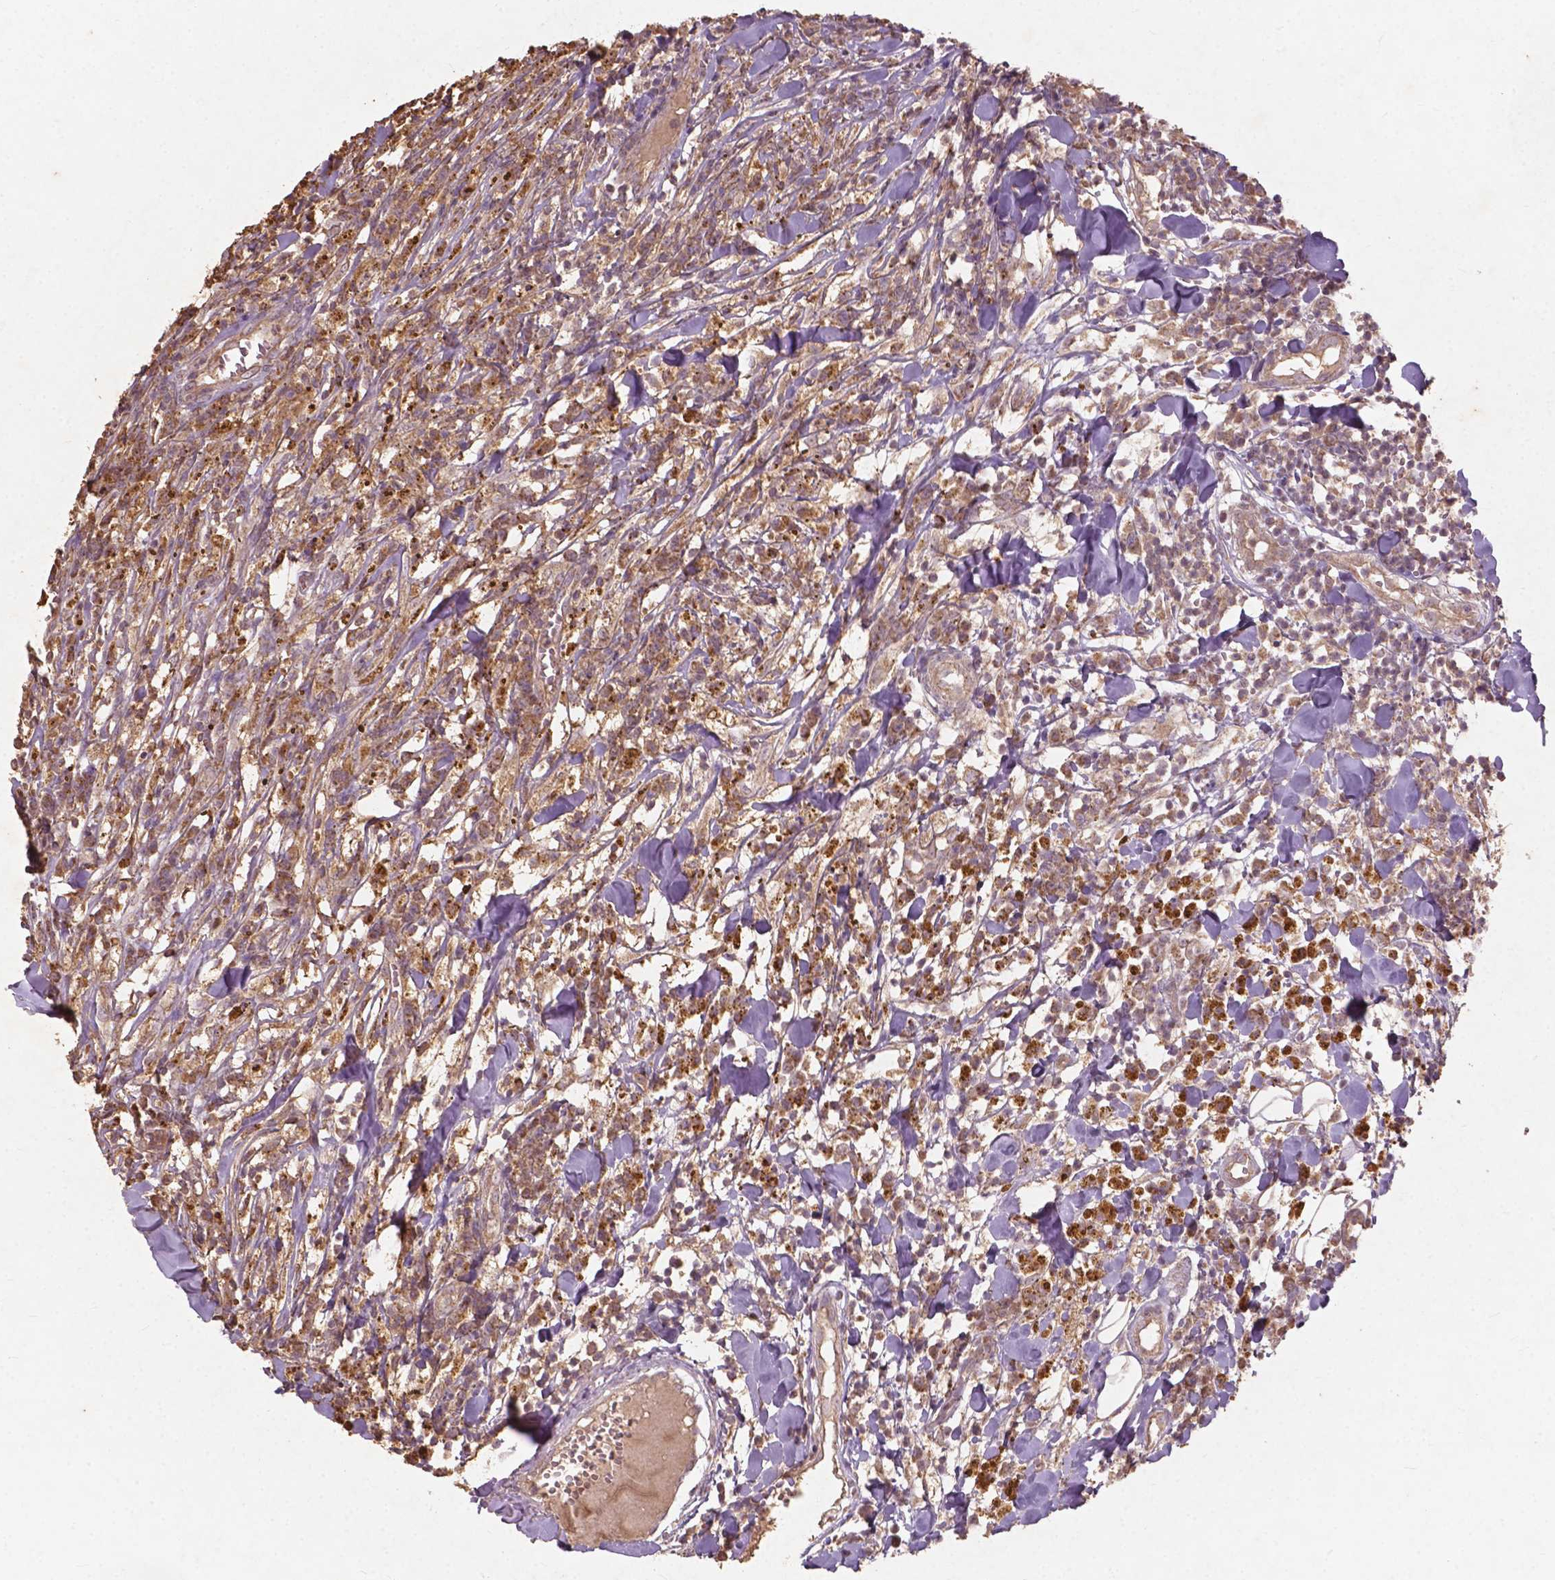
{"staining": {"intensity": "moderate", "quantity": ">75%", "location": "cytoplasmic/membranous"}, "tissue": "breast cancer", "cell_type": "Tumor cells", "image_type": "cancer", "snomed": [{"axis": "morphology", "description": "Duct carcinoma"}, {"axis": "topography", "description": "Breast"}], "caption": "Immunohistochemistry (IHC) (DAB (3,3'-diaminobenzidine)) staining of human breast cancer displays moderate cytoplasmic/membranous protein staining in about >75% of tumor cells. (DAB (3,3'-diaminobenzidine) IHC with brightfield microscopy, high magnification).", "gene": "ST6GALNAC5", "patient": {"sex": "female", "age": 30}}